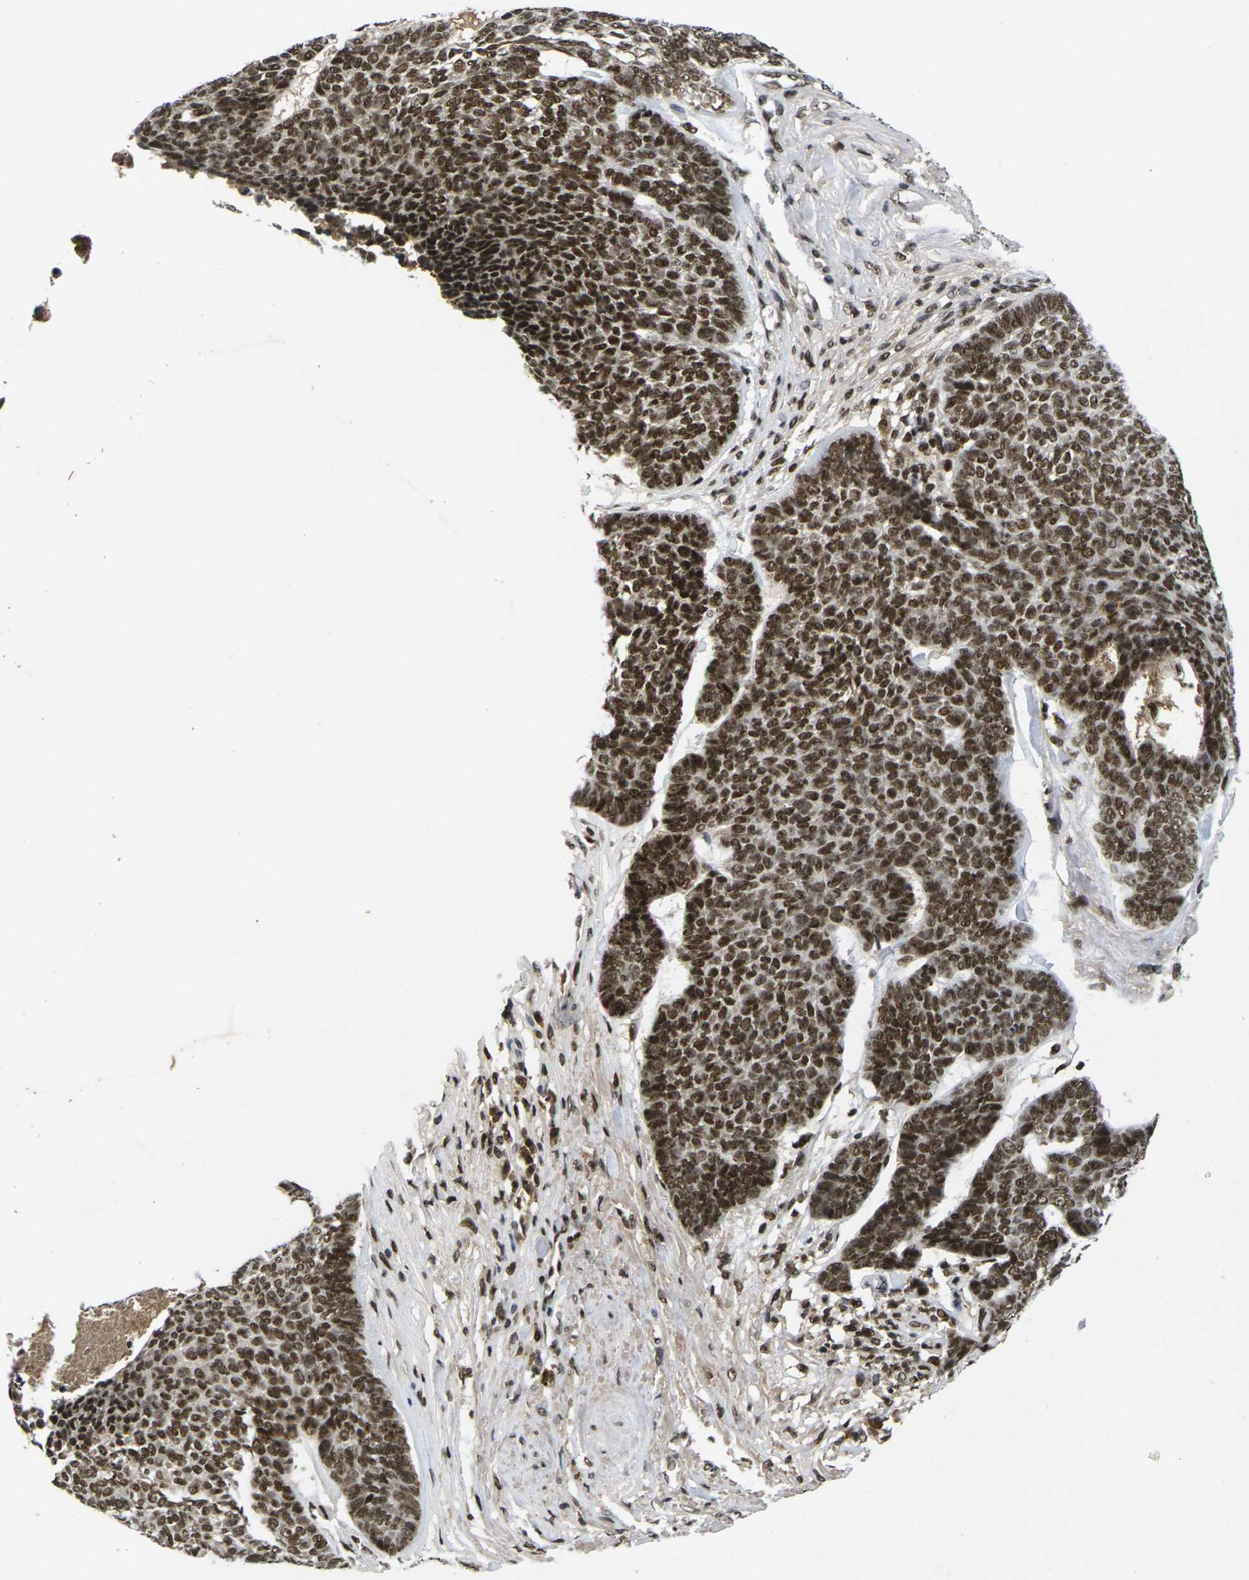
{"staining": {"intensity": "strong", "quantity": ">75%", "location": "nuclear"}, "tissue": "skin cancer", "cell_type": "Tumor cells", "image_type": "cancer", "snomed": [{"axis": "morphology", "description": "Basal cell carcinoma"}, {"axis": "topography", "description": "Skin"}], "caption": "A histopathology image of human skin cancer (basal cell carcinoma) stained for a protein reveals strong nuclear brown staining in tumor cells.", "gene": "GTF2E1", "patient": {"sex": "male", "age": 84}}